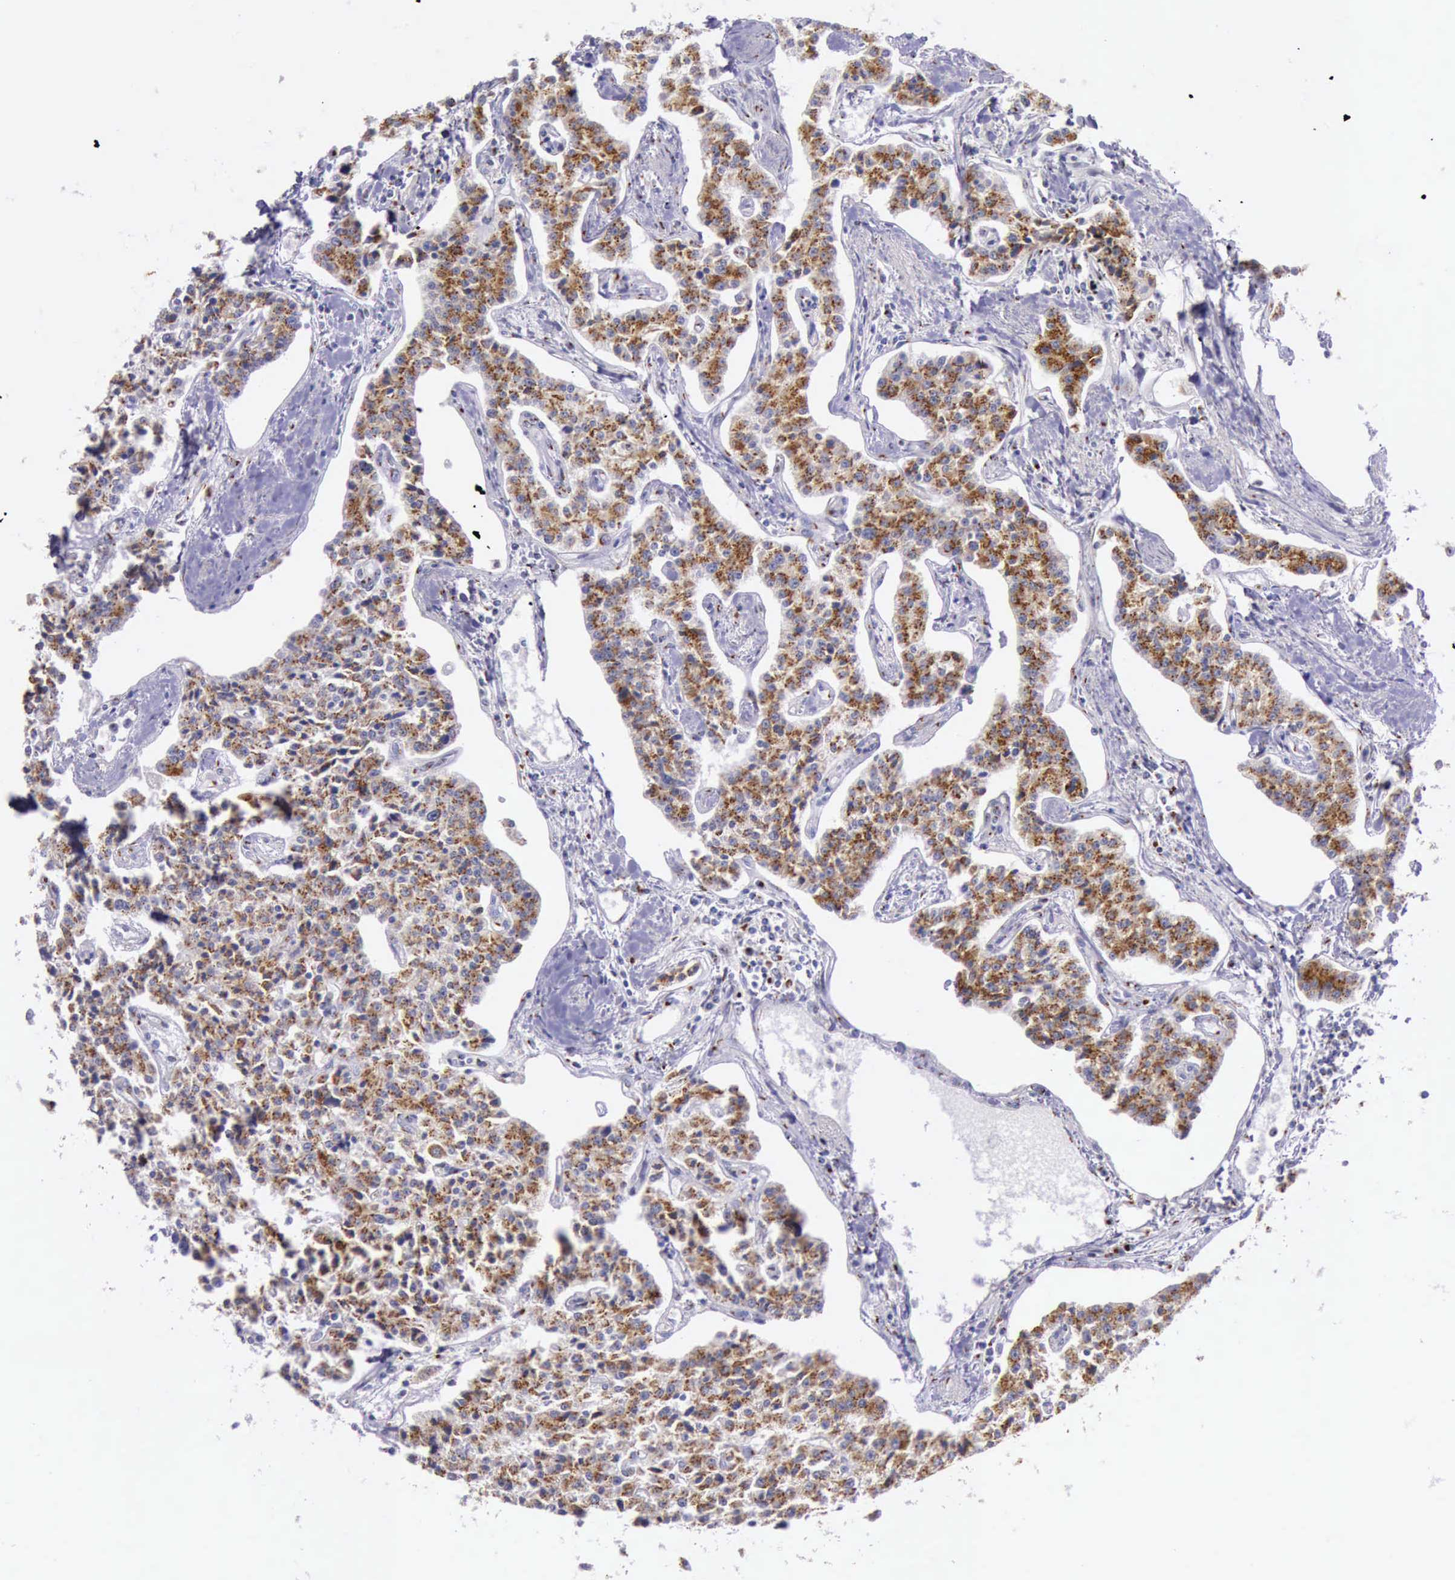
{"staining": {"intensity": "strong", "quantity": ">75%", "location": "cytoplasmic/membranous"}, "tissue": "carcinoid", "cell_type": "Tumor cells", "image_type": "cancer", "snomed": [{"axis": "morphology", "description": "Carcinoid, malignant, NOS"}, {"axis": "topography", "description": "Stomach"}], "caption": "Malignant carcinoid stained for a protein (brown) reveals strong cytoplasmic/membranous positive staining in approximately >75% of tumor cells.", "gene": "GOLGA5", "patient": {"sex": "female", "age": 76}}